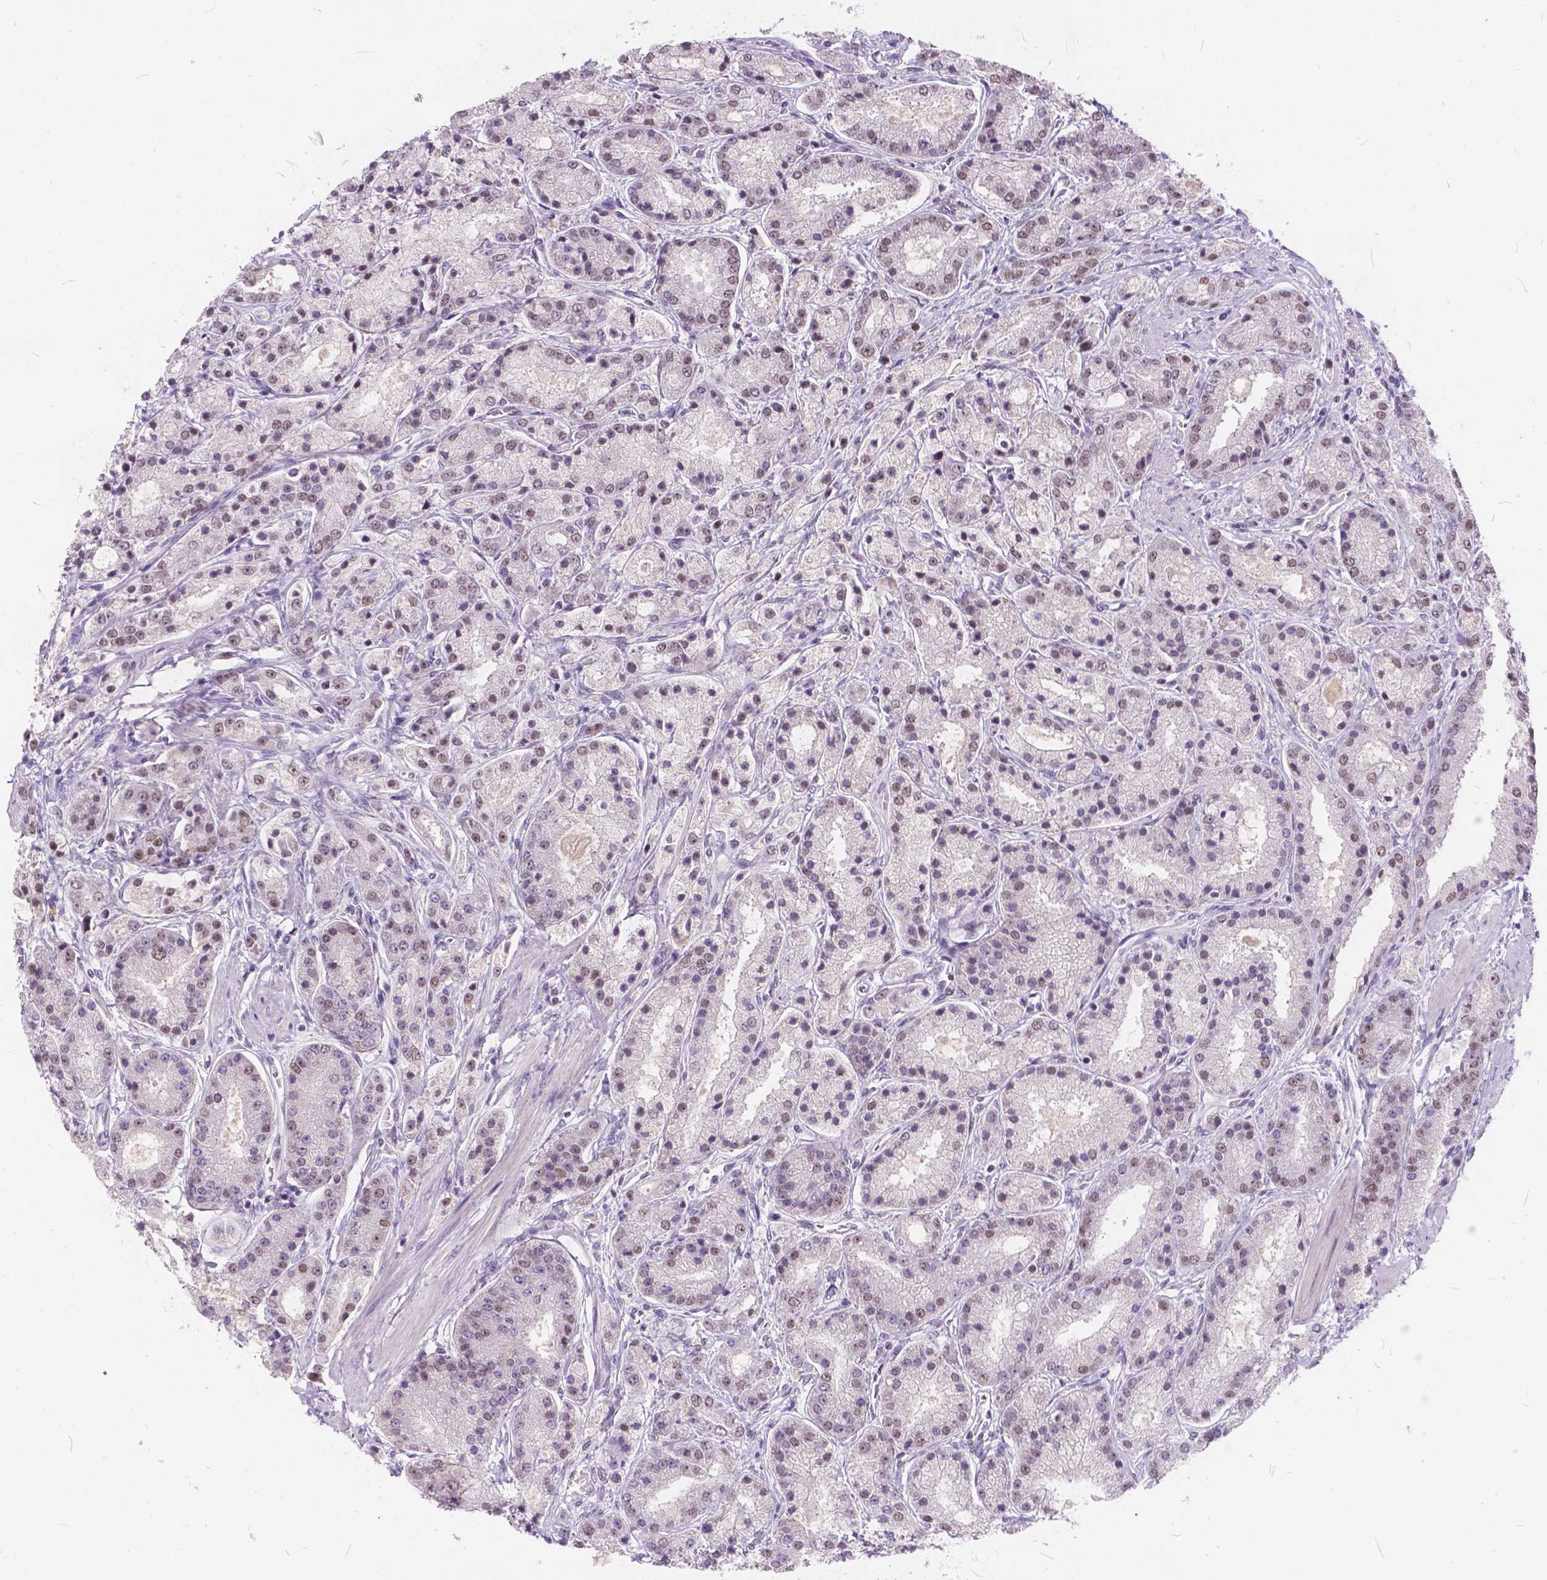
{"staining": {"intensity": "weak", "quantity": ">75%", "location": "nuclear"}, "tissue": "prostate cancer", "cell_type": "Tumor cells", "image_type": "cancer", "snomed": [{"axis": "morphology", "description": "Adenocarcinoma, High grade"}, {"axis": "topography", "description": "Prostate"}], "caption": "Human prostate adenocarcinoma (high-grade) stained for a protein (brown) exhibits weak nuclear positive expression in about >75% of tumor cells.", "gene": "FAM53A", "patient": {"sex": "male", "age": 67}}